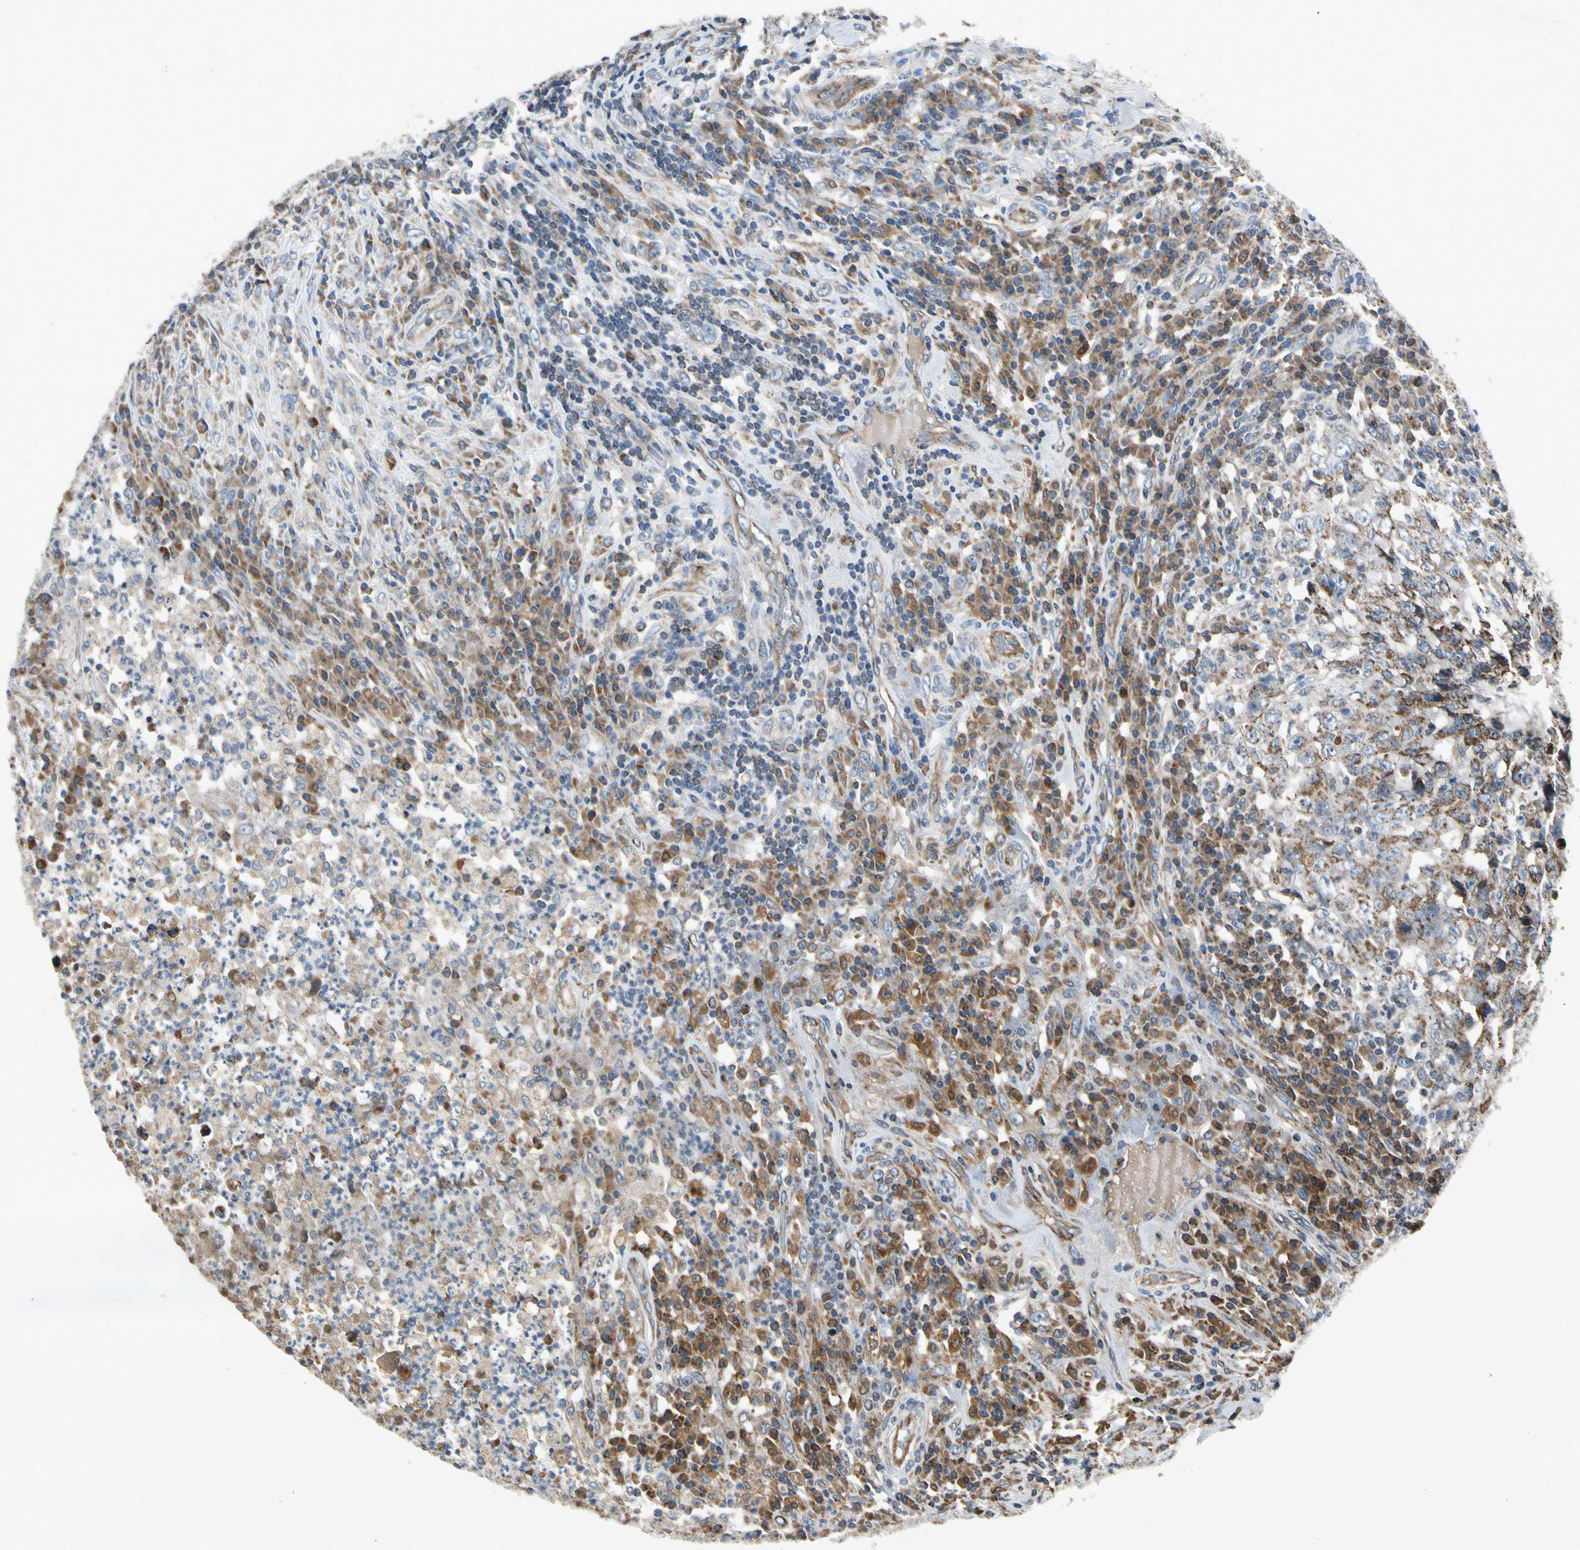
{"staining": {"intensity": "weak", "quantity": ">75%", "location": "cytoplasmic/membranous"}, "tissue": "testis cancer", "cell_type": "Tumor cells", "image_type": "cancer", "snomed": [{"axis": "morphology", "description": "Necrosis, NOS"}, {"axis": "morphology", "description": "Carcinoma, Embryonal, NOS"}, {"axis": "topography", "description": "Testis"}], "caption": "Brown immunohistochemical staining in human testis cancer demonstrates weak cytoplasmic/membranous expression in about >75% of tumor cells.", "gene": "NPHP3", "patient": {"sex": "male", "age": 19}}